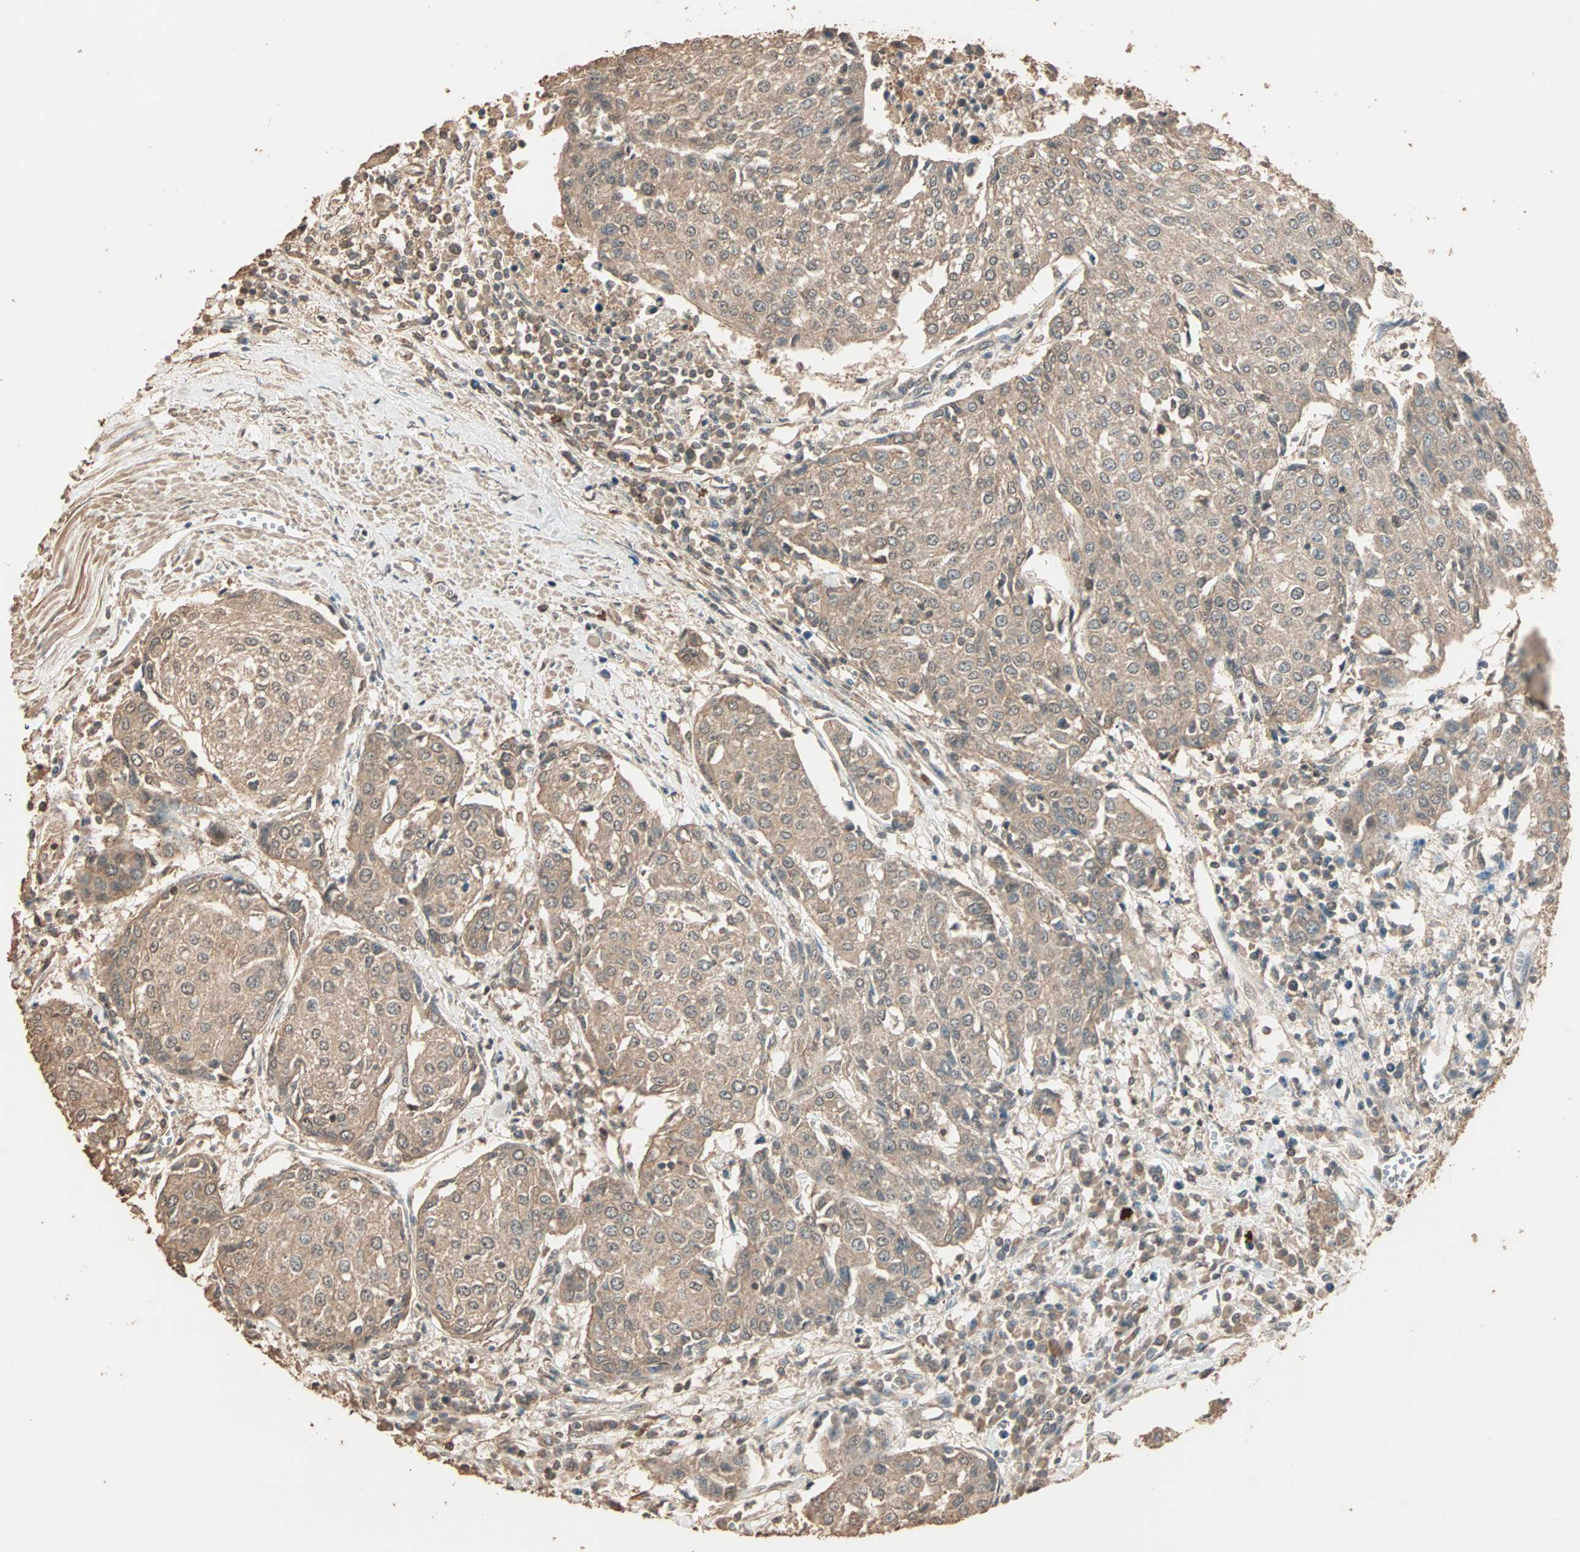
{"staining": {"intensity": "moderate", "quantity": ">75%", "location": "cytoplasmic/membranous,nuclear"}, "tissue": "urothelial cancer", "cell_type": "Tumor cells", "image_type": "cancer", "snomed": [{"axis": "morphology", "description": "Urothelial carcinoma, High grade"}, {"axis": "topography", "description": "Urinary bladder"}], "caption": "Immunohistochemical staining of urothelial carcinoma (high-grade) demonstrates moderate cytoplasmic/membranous and nuclear protein positivity in about >75% of tumor cells.", "gene": "ZBTB33", "patient": {"sex": "female", "age": 85}}